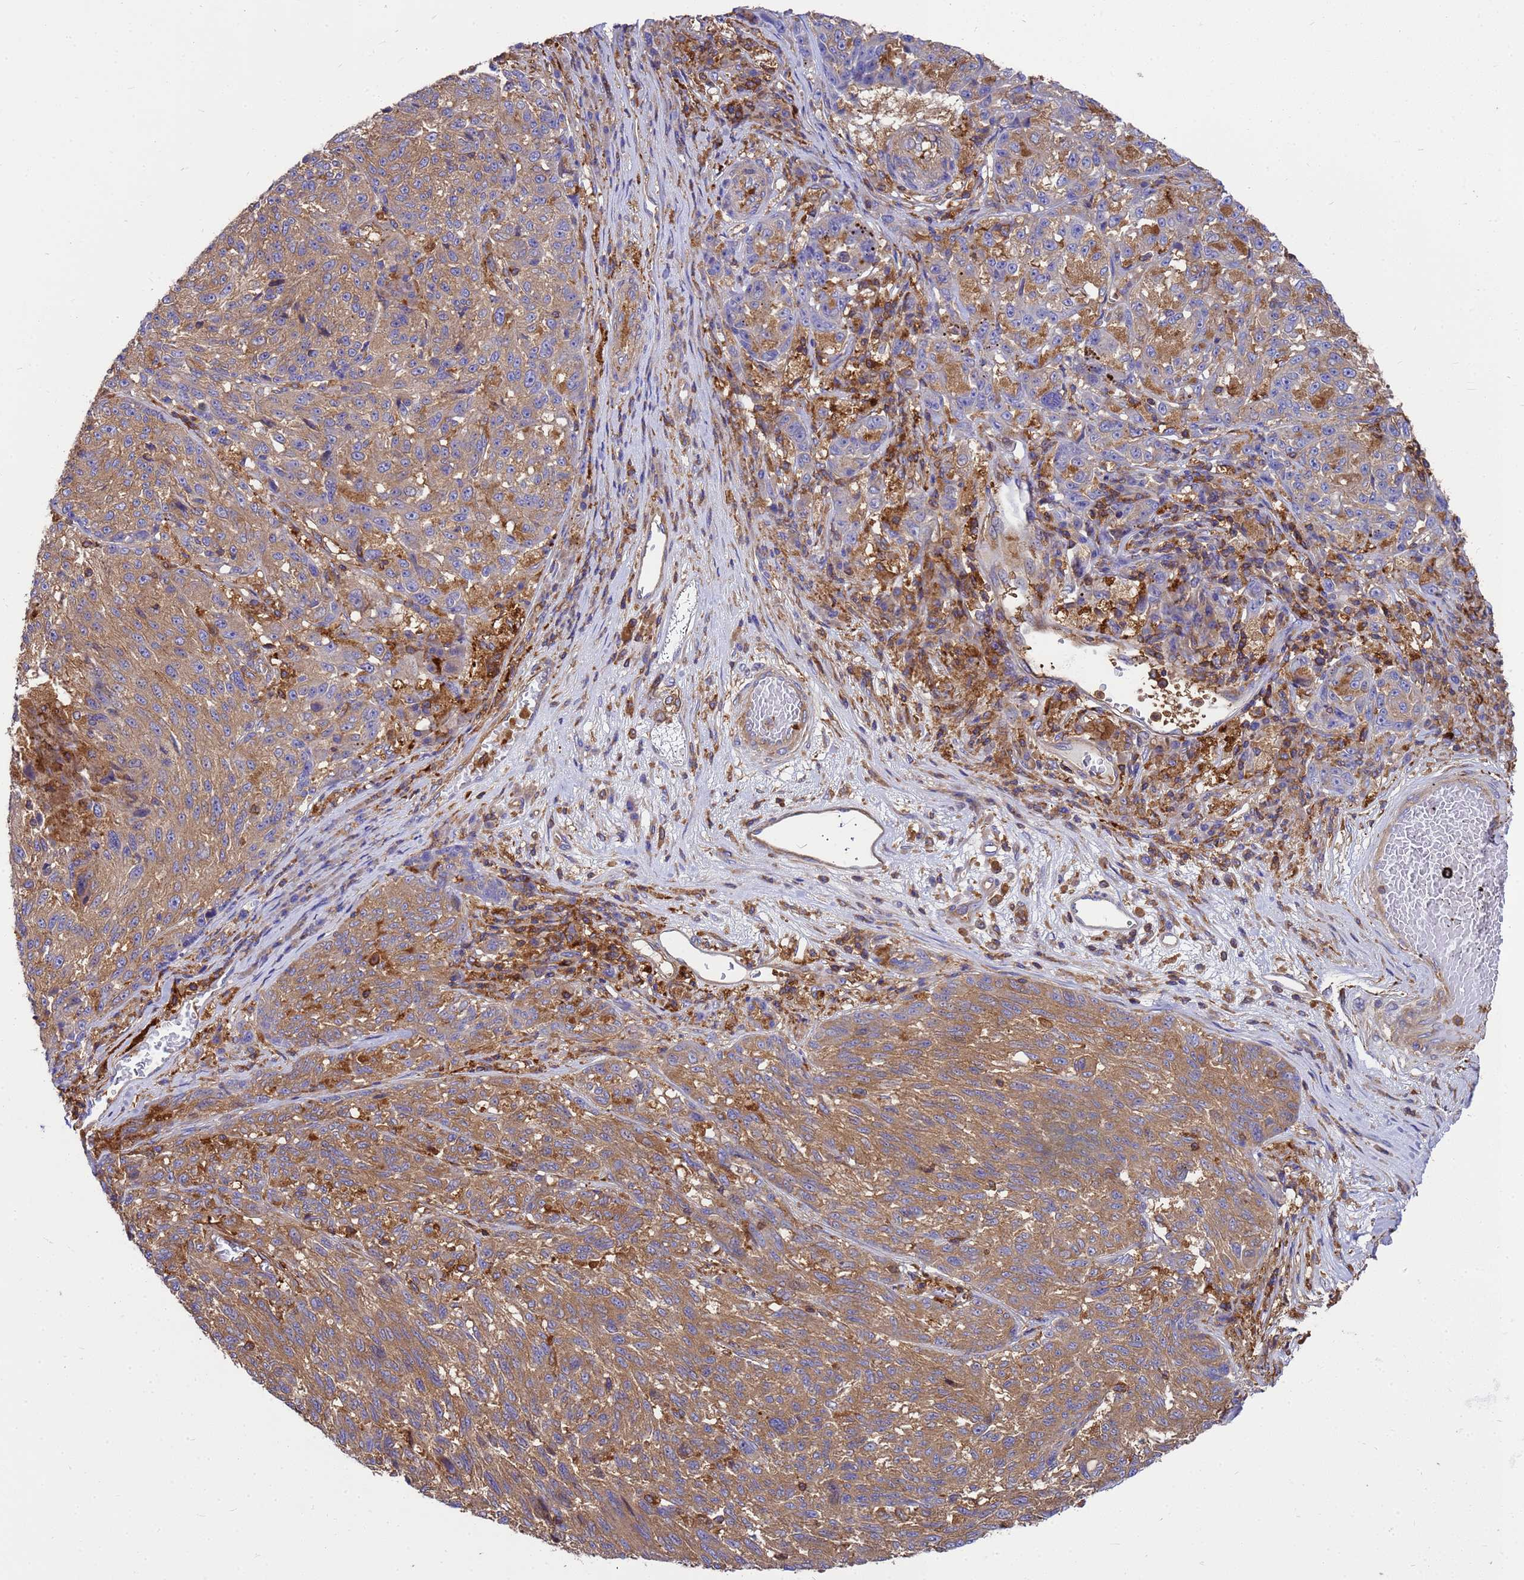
{"staining": {"intensity": "moderate", "quantity": ">75%", "location": "cytoplasmic/membranous"}, "tissue": "melanoma", "cell_type": "Tumor cells", "image_type": "cancer", "snomed": [{"axis": "morphology", "description": "Malignant melanoma, NOS"}, {"axis": "topography", "description": "Skin"}], "caption": "IHC of human melanoma shows medium levels of moderate cytoplasmic/membranous positivity in about >75% of tumor cells.", "gene": "ZNF235", "patient": {"sex": "male", "age": 53}}